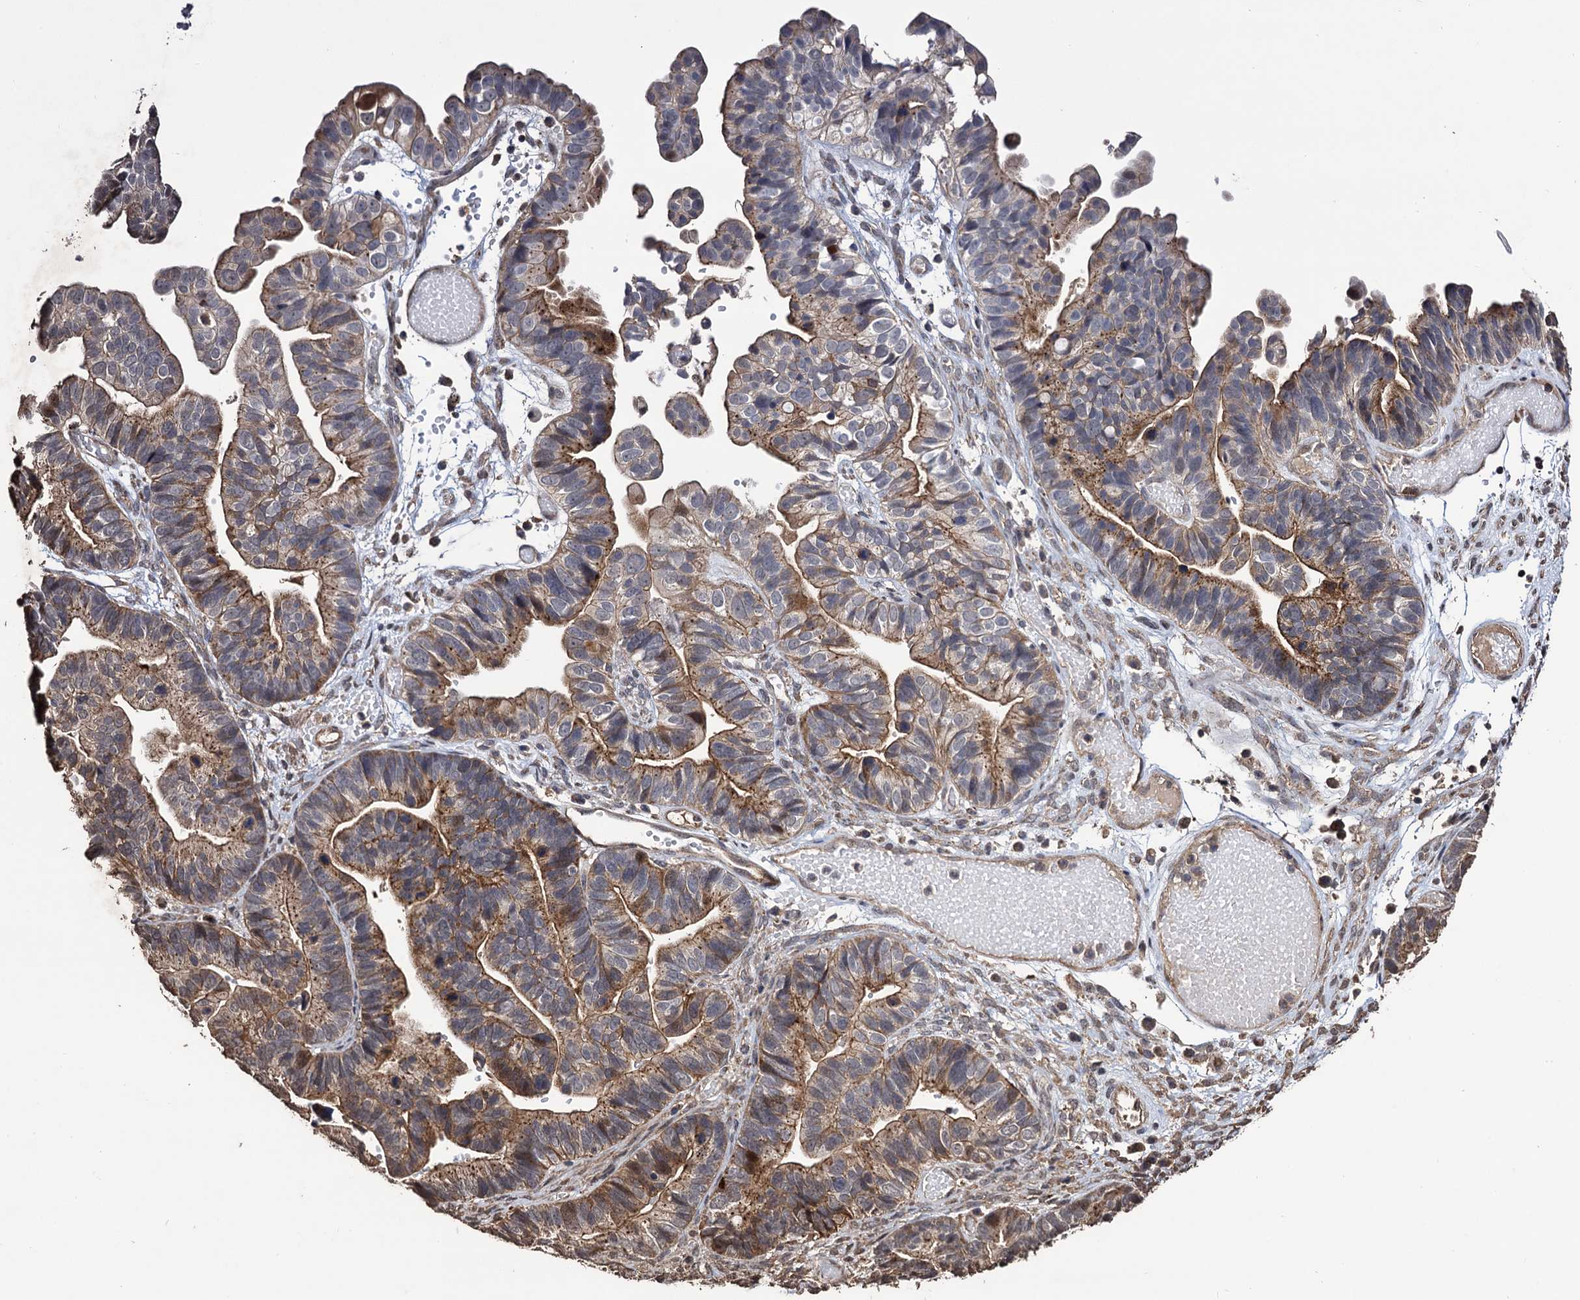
{"staining": {"intensity": "moderate", "quantity": "25%-75%", "location": "cytoplasmic/membranous"}, "tissue": "ovarian cancer", "cell_type": "Tumor cells", "image_type": "cancer", "snomed": [{"axis": "morphology", "description": "Cystadenocarcinoma, serous, NOS"}, {"axis": "topography", "description": "Ovary"}], "caption": "Ovarian cancer (serous cystadenocarcinoma) stained with DAB IHC reveals medium levels of moderate cytoplasmic/membranous positivity in about 25%-75% of tumor cells. (DAB (3,3'-diaminobenzidine) = brown stain, brightfield microscopy at high magnification).", "gene": "MICAL2", "patient": {"sex": "female", "age": 56}}